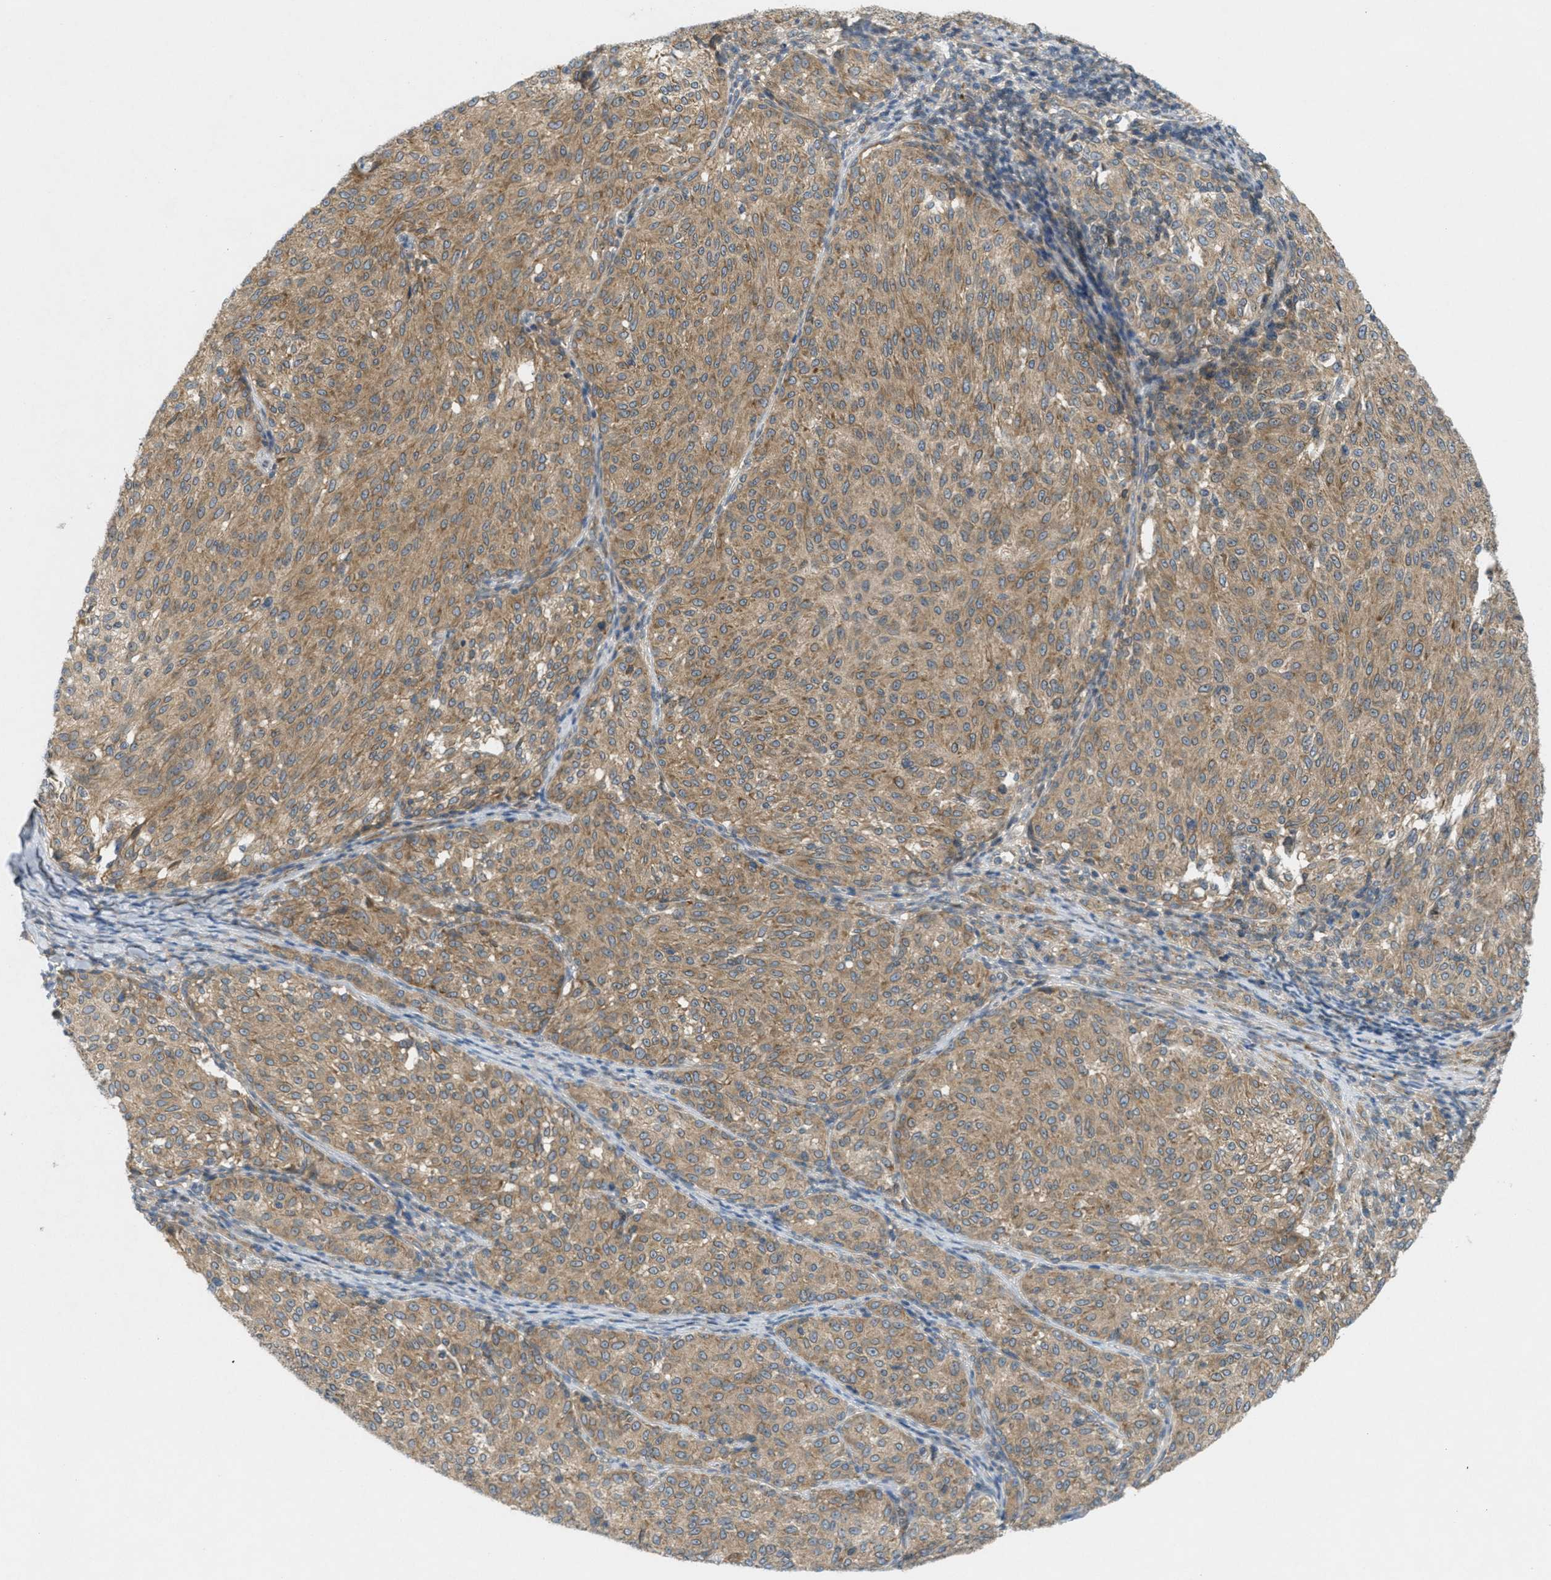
{"staining": {"intensity": "moderate", "quantity": ">75%", "location": "cytoplasmic/membranous"}, "tissue": "melanoma", "cell_type": "Tumor cells", "image_type": "cancer", "snomed": [{"axis": "morphology", "description": "Malignant melanoma, NOS"}, {"axis": "topography", "description": "Skin"}], "caption": "Tumor cells show moderate cytoplasmic/membranous expression in about >75% of cells in melanoma.", "gene": "SIGMAR1", "patient": {"sex": "female", "age": 72}}